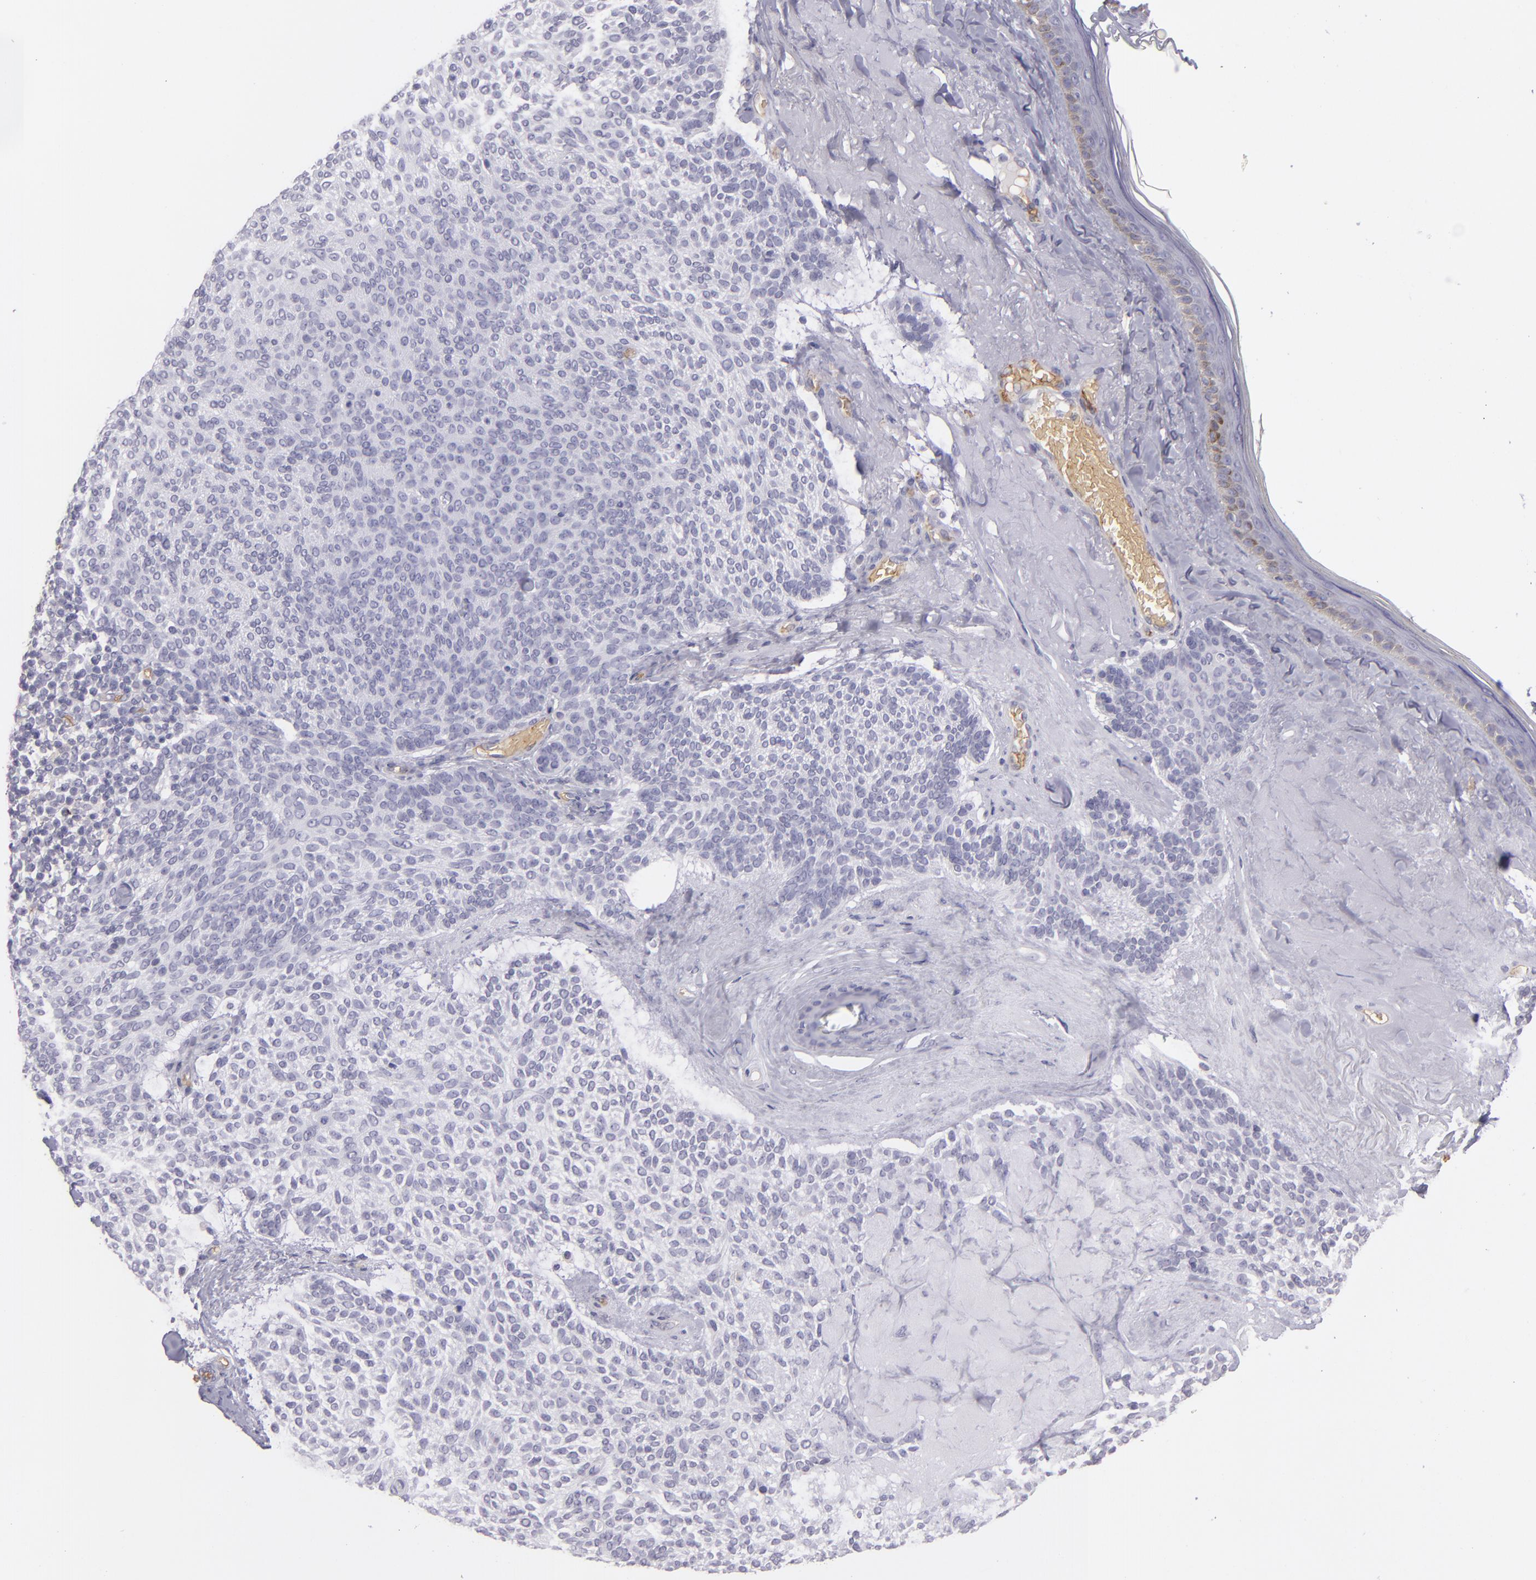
{"staining": {"intensity": "negative", "quantity": "none", "location": "none"}, "tissue": "skin cancer", "cell_type": "Tumor cells", "image_type": "cancer", "snomed": [{"axis": "morphology", "description": "Normal tissue, NOS"}, {"axis": "morphology", "description": "Basal cell carcinoma"}, {"axis": "topography", "description": "Skin"}], "caption": "The immunohistochemistry (IHC) photomicrograph has no significant expression in tumor cells of skin basal cell carcinoma tissue. The staining was performed using DAB to visualize the protein expression in brown, while the nuclei were stained in blue with hematoxylin (Magnification: 20x).", "gene": "ACE", "patient": {"sex": "female", "age": 70}}